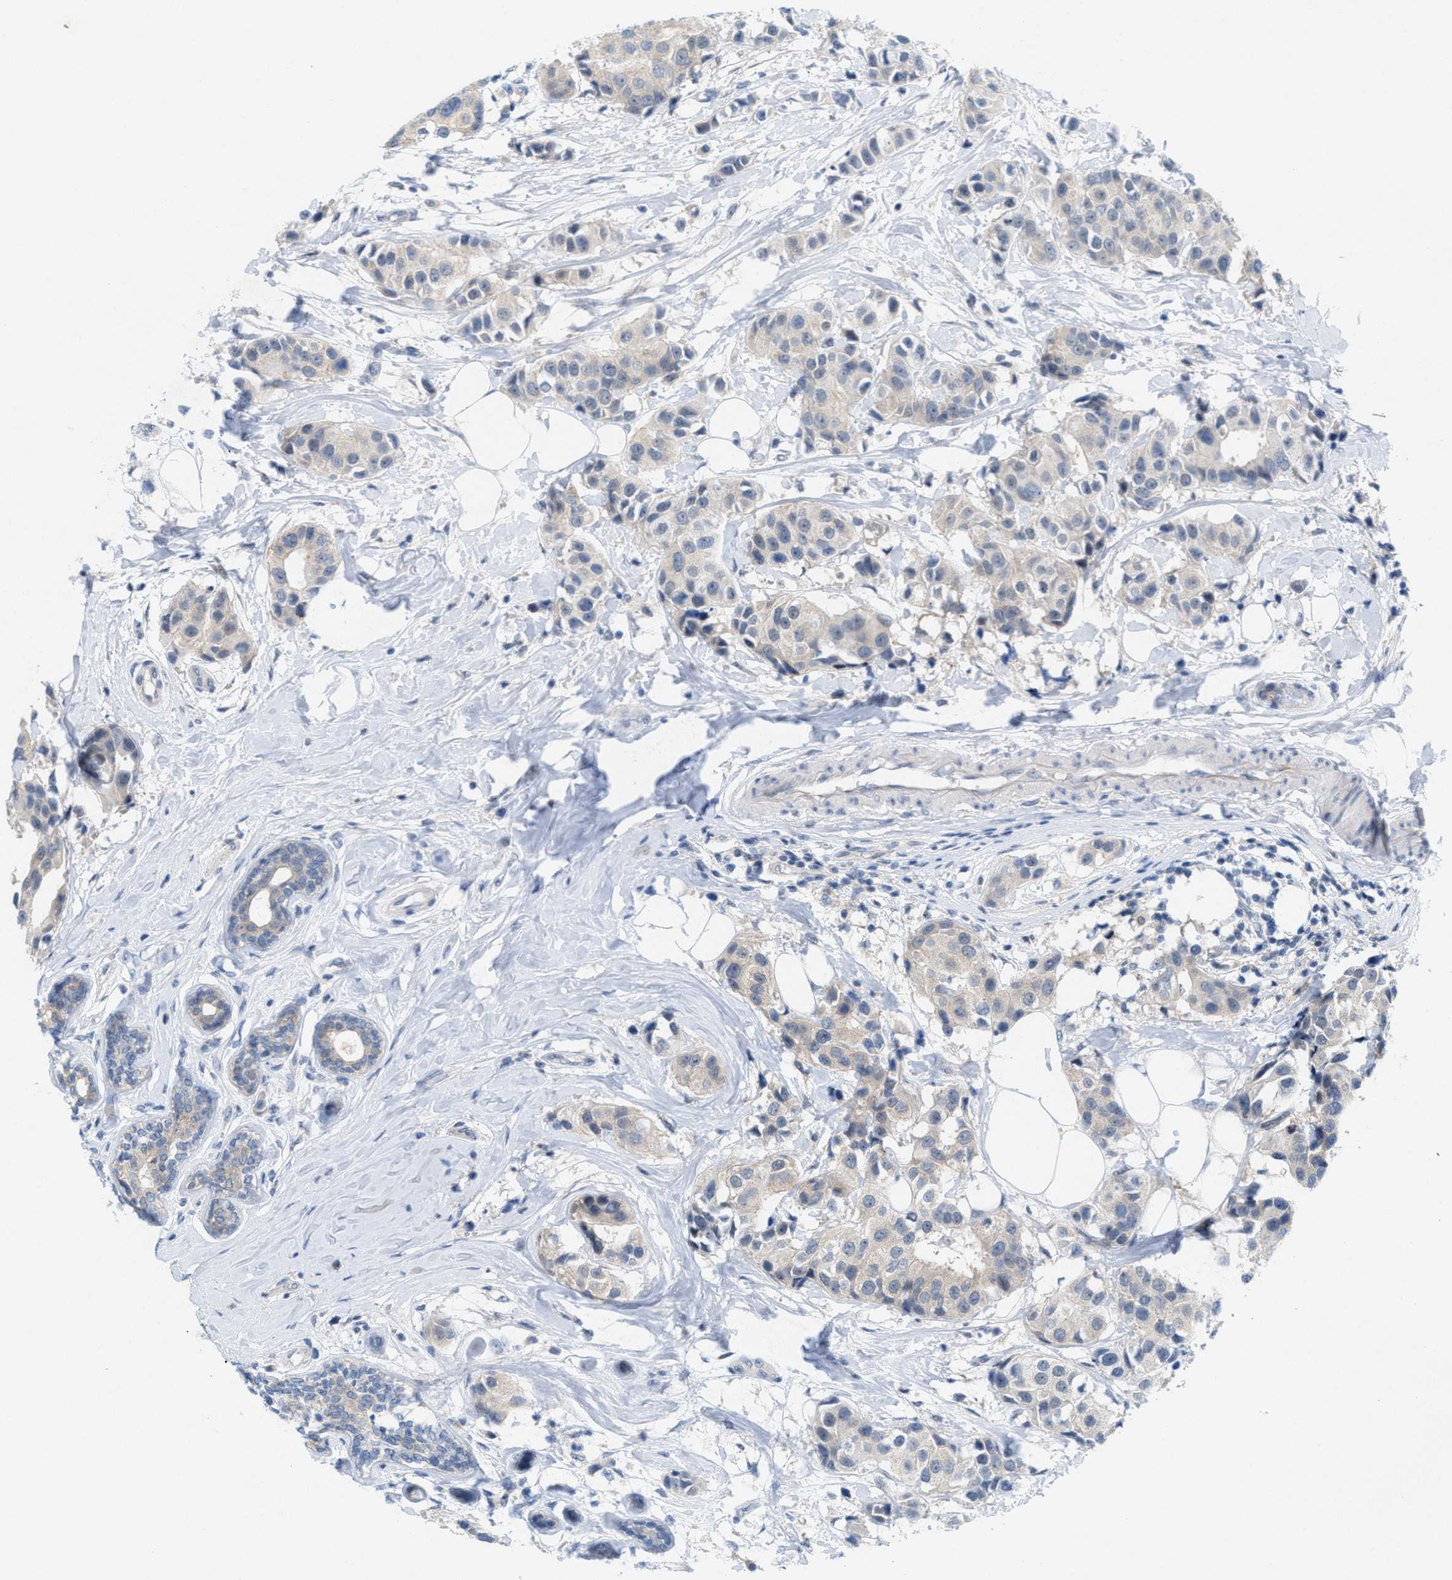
{"staining": {"intensity": "weak", "quantity": "<25%", "location": "cytoplasmic/membranous"}, "tissue": "breast cancer", "cell_type": "Tumor cells", "image_type": "cancer", "snomed": [{"axis": "morphology", "description": "Normal tissue, NOS"}, {"axis": "morphology", "description": "Duct carcinoma"}, {"axis": "topography", "description": "Breast"}], "caption": "Immunohistochemistry (IHC) histopathology image of breast cancer stained for a protein (brown), which shows no positivity in tumor cells.", "gene": "WIPI2", "patient": {"sex": "female", "age": 39}}